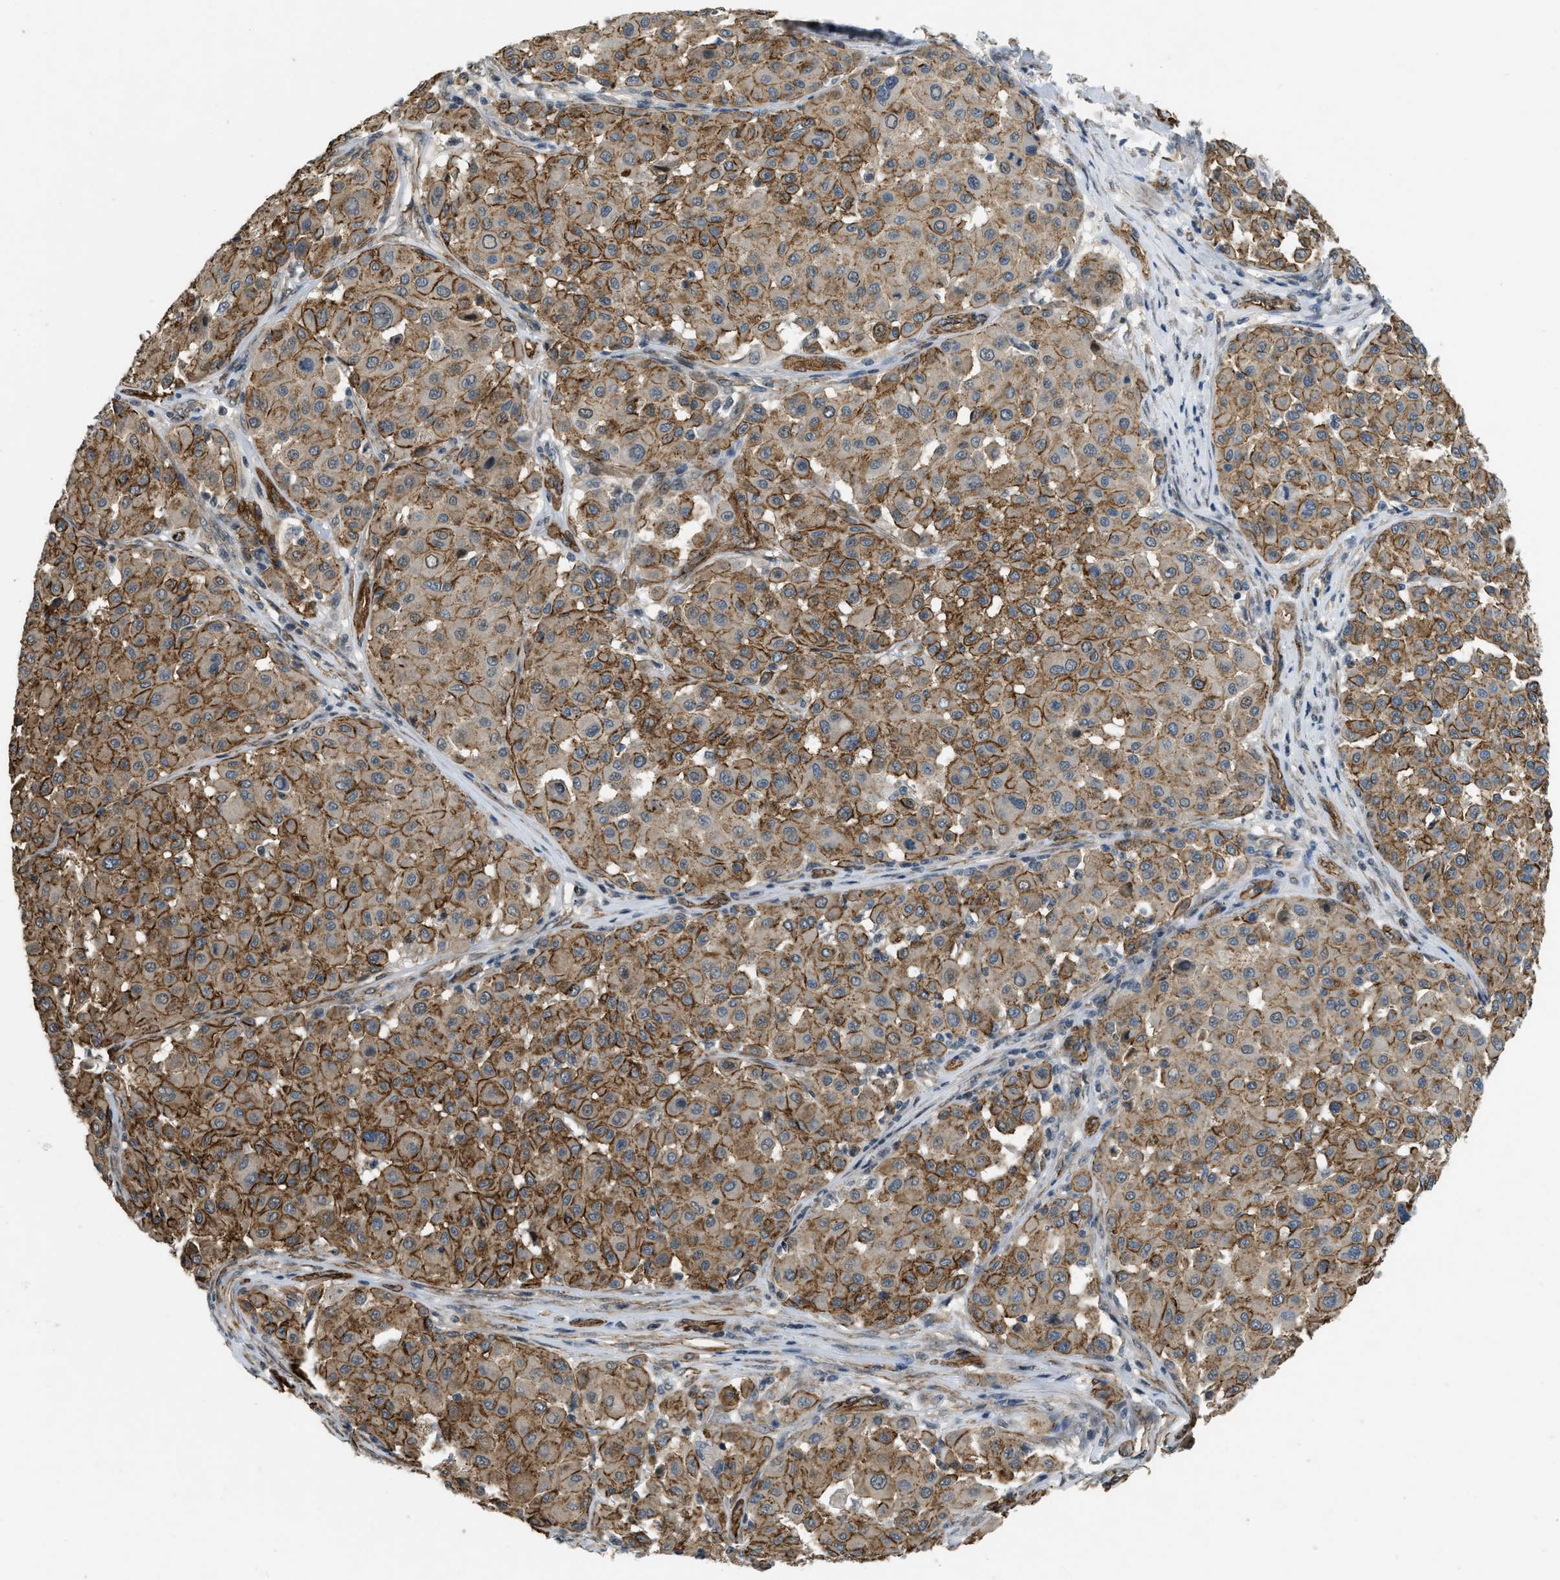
{"staining": {"intensity": "moderate", "quantity": ">75%", "location": "cytoplasmic/membranous"}, "tissue": "melanoma", "cell_type": "Tumor cells", "image_type": "cancer", "snomed": [{"axis": "morphology", "description": "Malignant melanoma, Metastatic site"}, {"axis": "topography", "description": "Soft tissue"}], "caption": "Immunohistochemical staining of human malignant melanoma (metastatic site) shows moderate cytoplasmic/membranous protein expression in approximately >75% of tumor cells.", "gene": "NMB", "patient": {"sex": "male", "age": 41}}